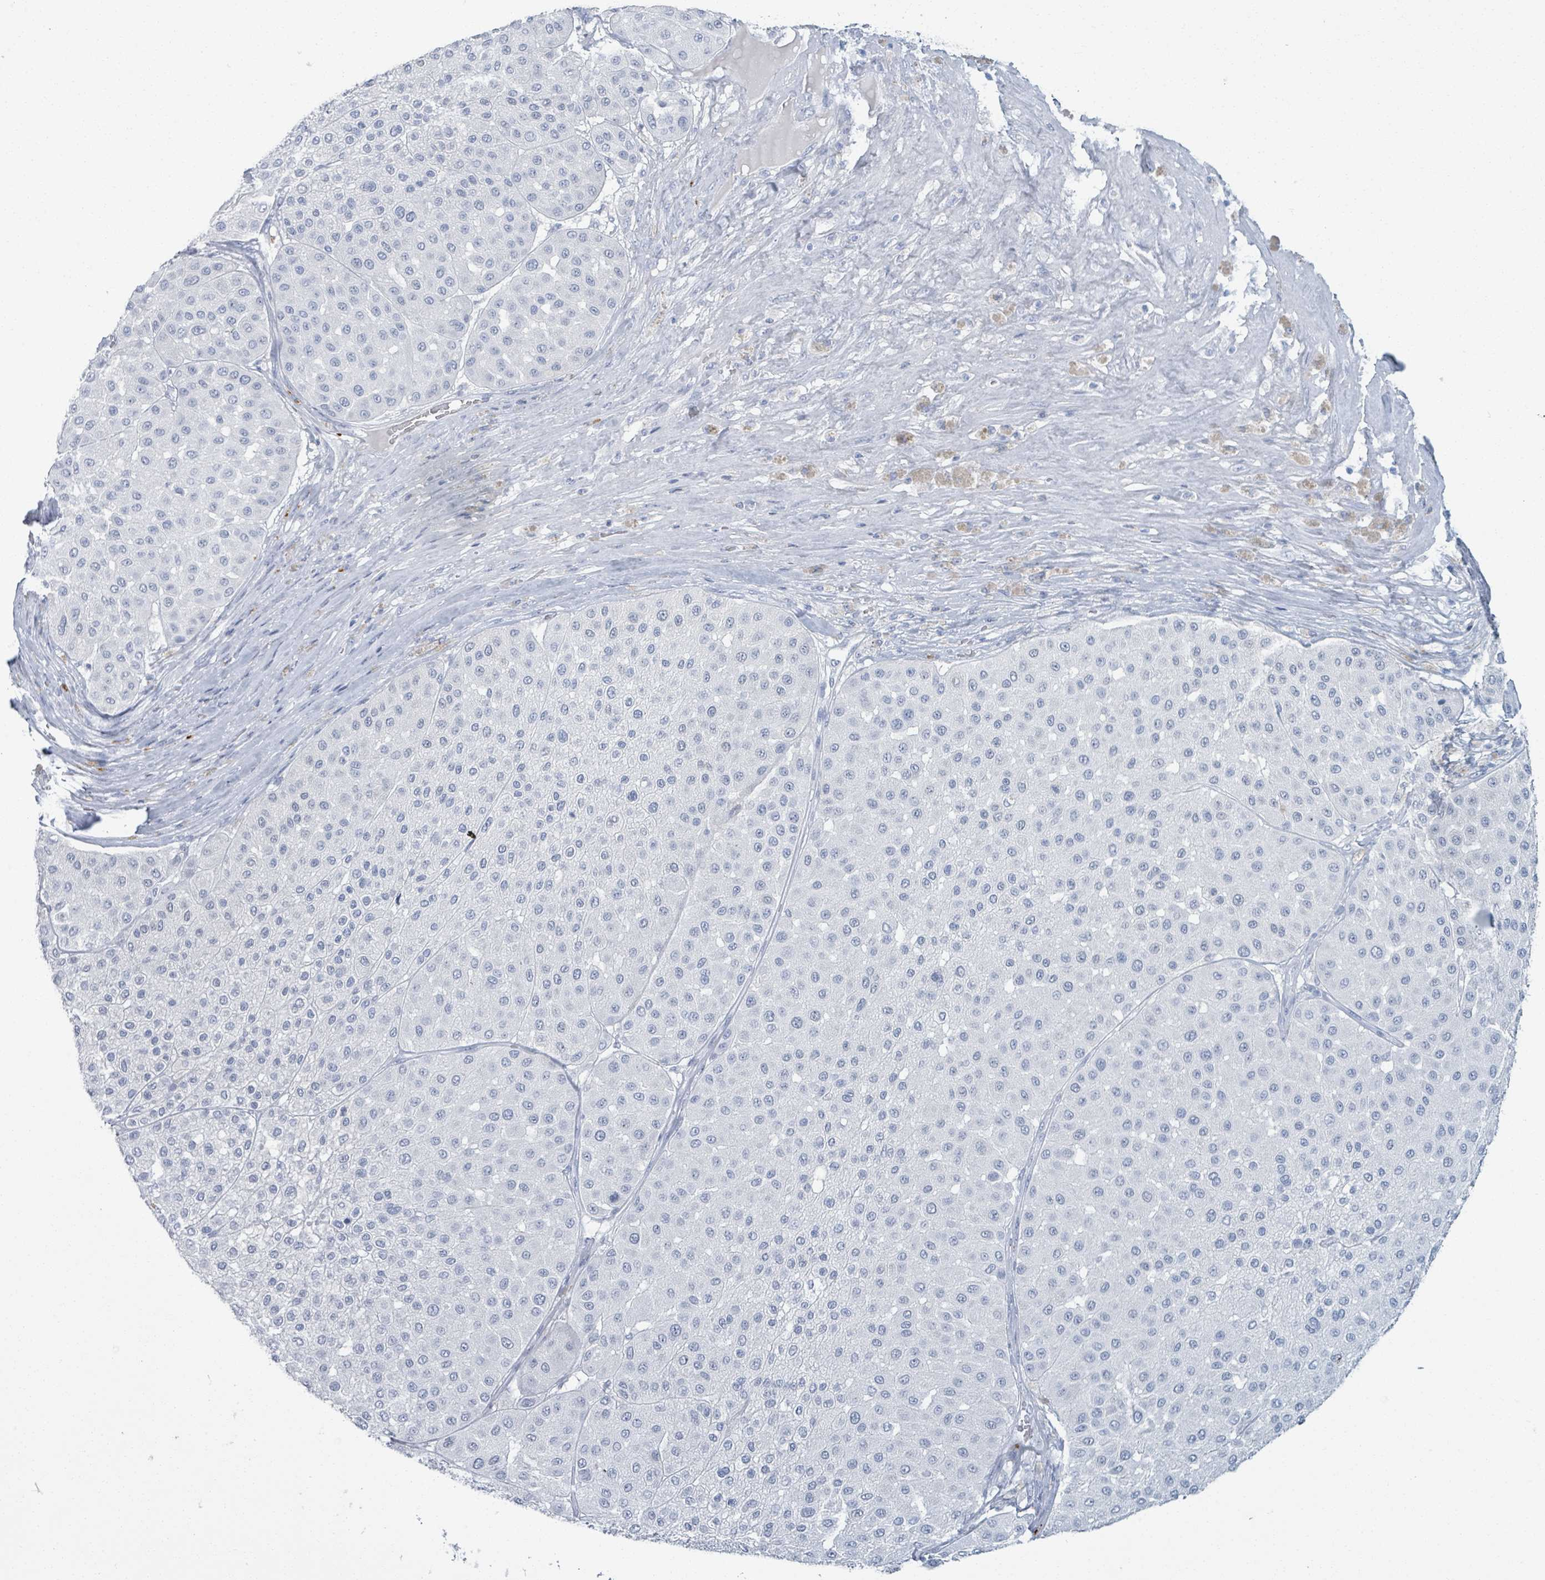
{"staining": {"intensity": "negative", "quantity": "none", "location": "none"}, "tissue": "melanoma", "cell_type": "Tumor cells", "image_type": "cancer", "snomed": [{"axis": "morphology", "description": "Malignant melanoma, Metastatic site"}, {"axis": "topography", "description": "Smooth muscle"}], "caption": "Melanoma was stained to show a protein in brown. There is no significant staining in tumor cells.", "gene": "DEFA4", "patient": {"sex": "male", "age": 41}}